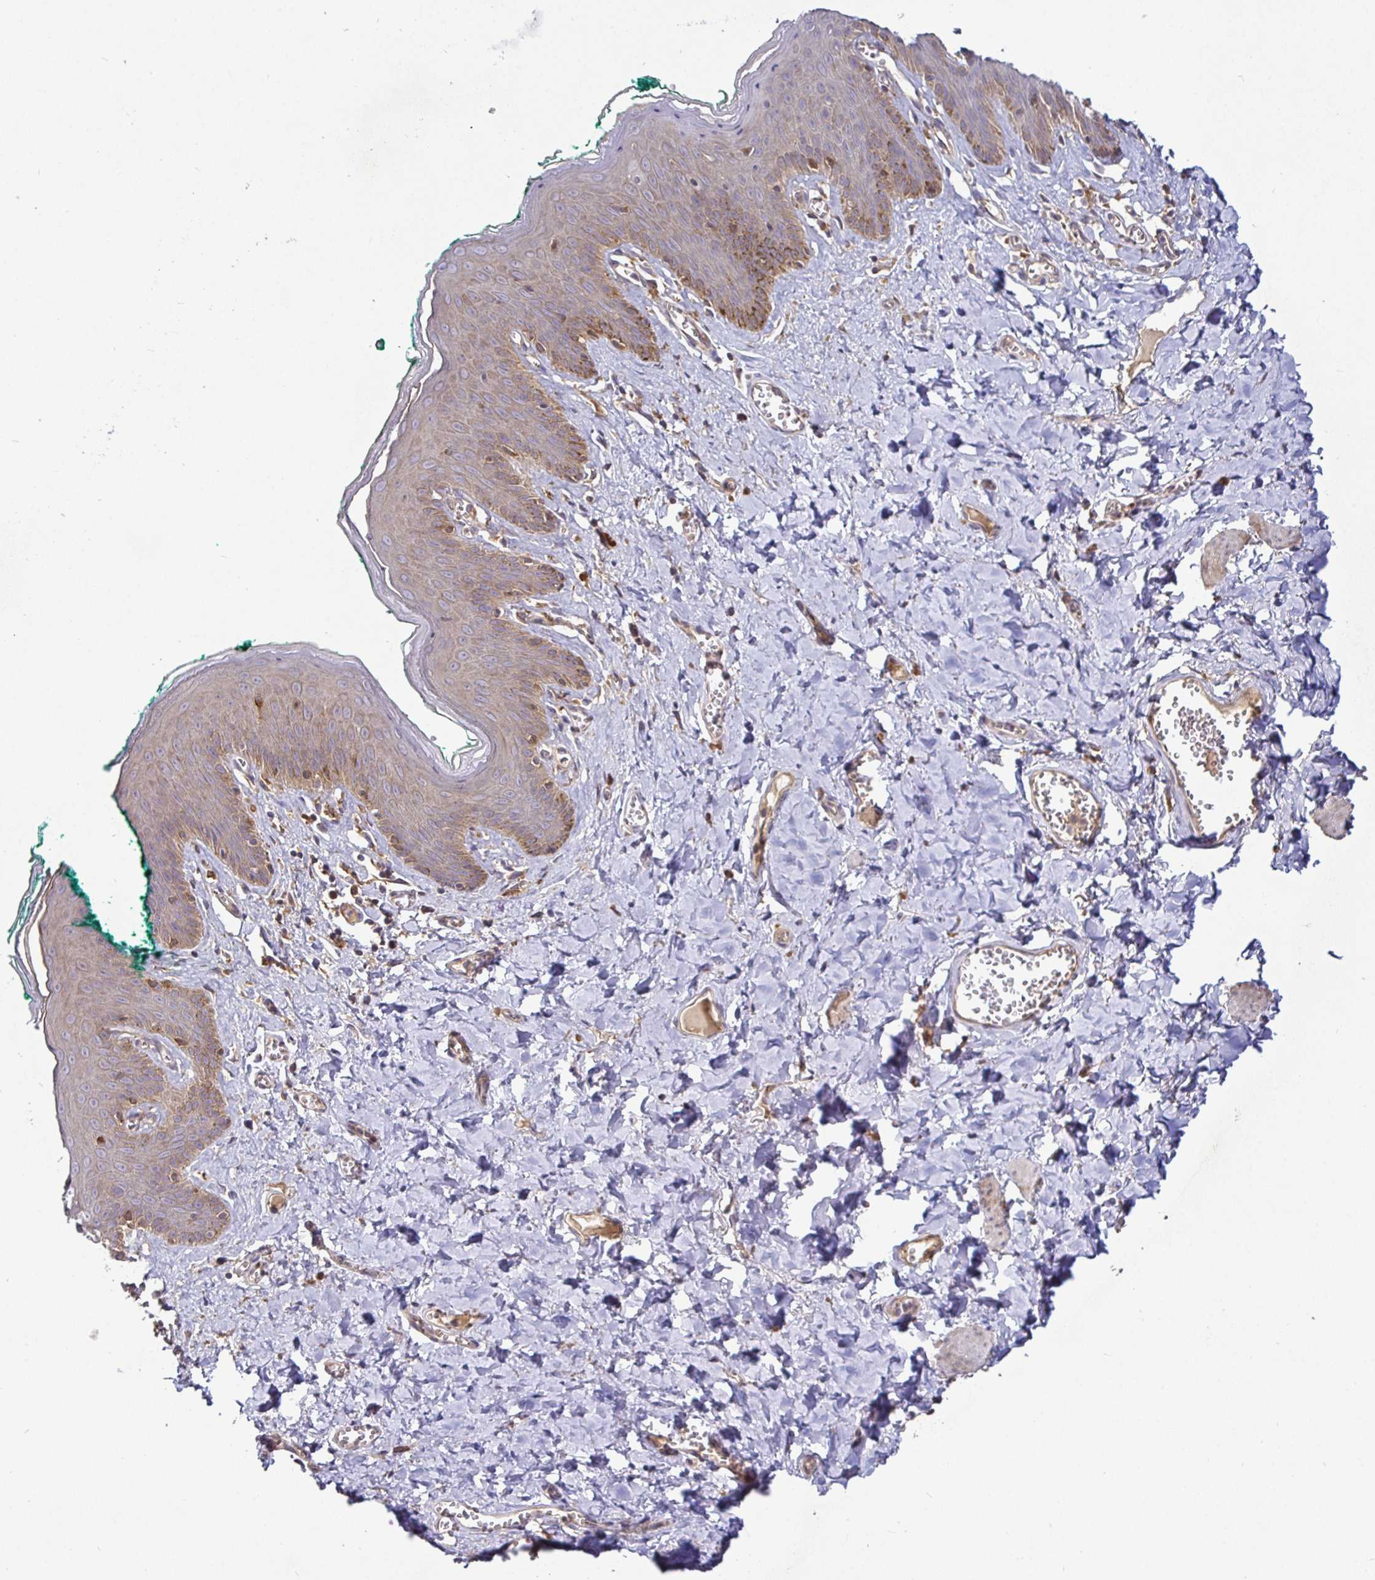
{"staining": {"intensity": "moderate", "quantity": "25%-75%", "location": "cytoplasmic/membranous"}, "tissue": "skin", "cell_type": "Epidermal cells", "image_type": "normal", "snomed": [{"axis": "morphology", "description": "Normal tissue, NOS"}, {"axis": "topography", "description": "Vulva"}, {"axis": "topography", "description": "Peripheral nerve tissue"}], "caption": "This micrograph demonstrates unremarkable skin stained with IHC to label a protein in brown. The cytoplasmic/membranous of epidermal cells show moderate positivity for the protein. Nuclei are counter-stained blue.", "gene": "SNX8", "patient": {"sex": "female", "age": 66}}